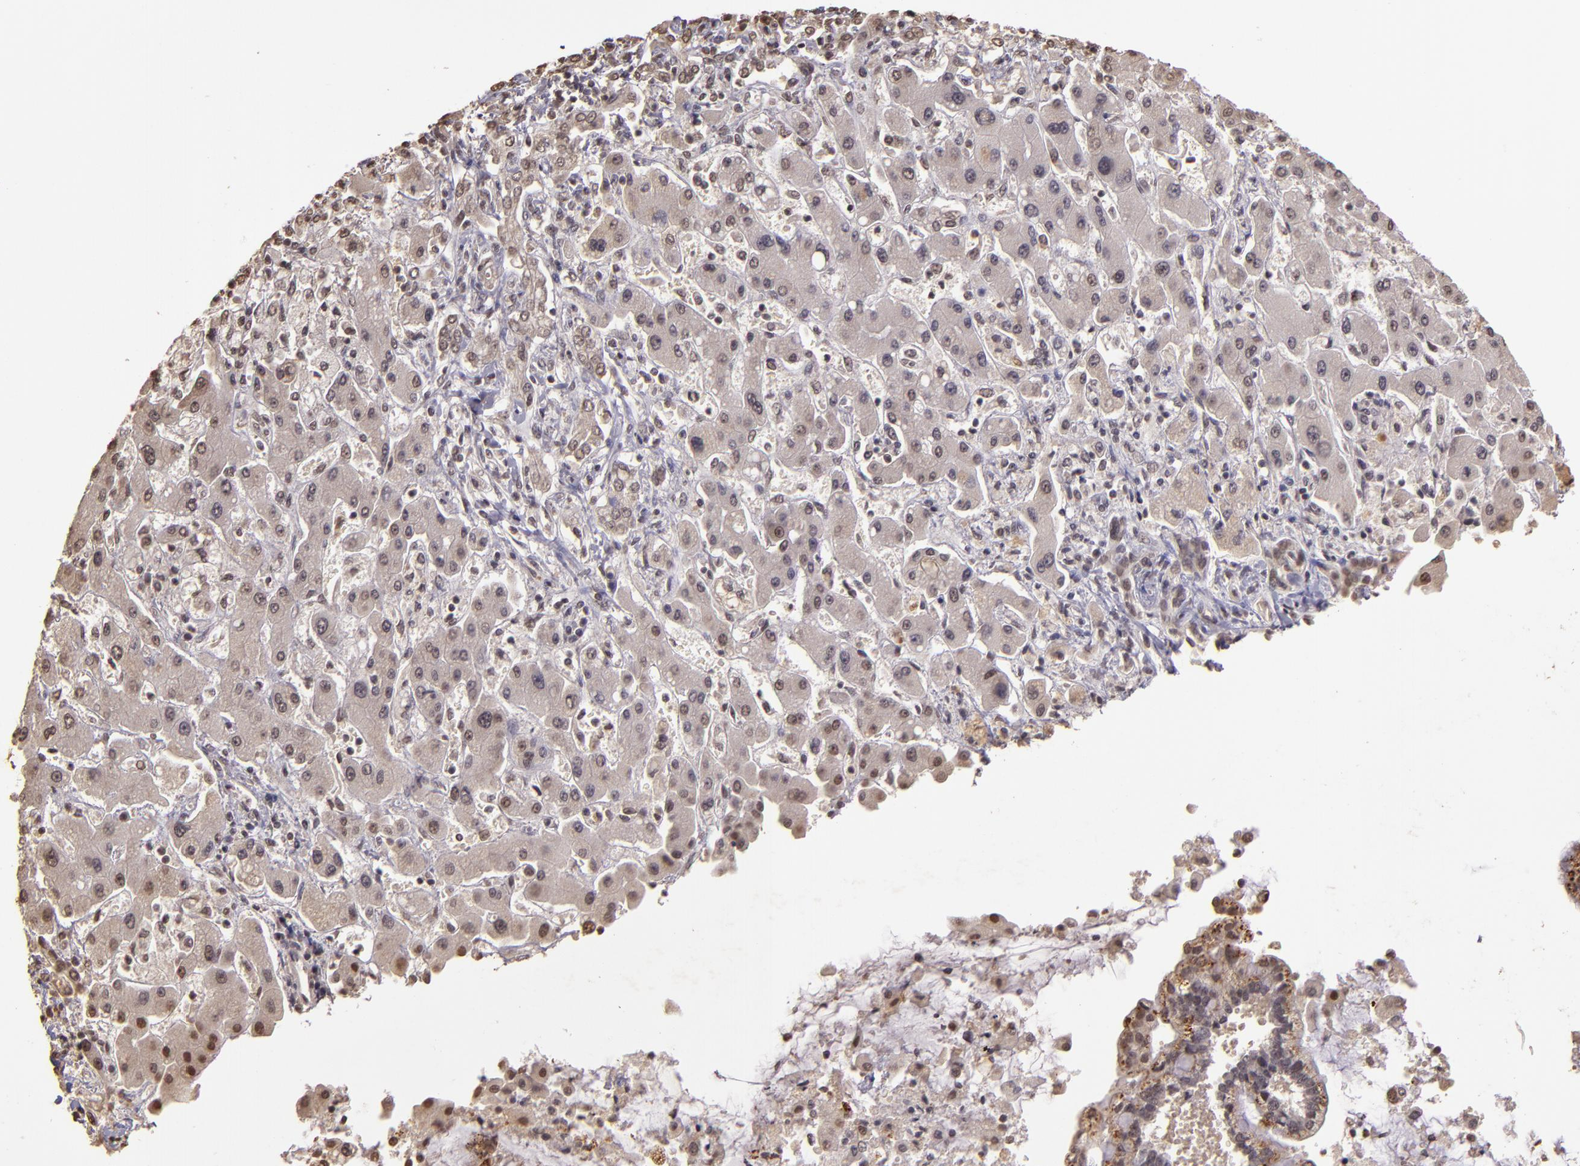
{"staining": {"intensity": "negative", "quantity": "none", "location": "none"}, "tissue": "liver cancer", "cell_type": "Tumor cells", "image_type": "cancer", "snomed": [{"axis": "morphology", "description": "Cholangiocarcinoma"}, {"axis": "topography", "description": "Liver"}], "caption": "Tumor cells show no significant expression in liver cancer (cholangiocarcinoma). (DAB (3,3'-diaminobenzidine) immunohistochemistry (IHC), high magnification).", "gene": "CUL1", "patient": {"sex": "male", "age": 50}}